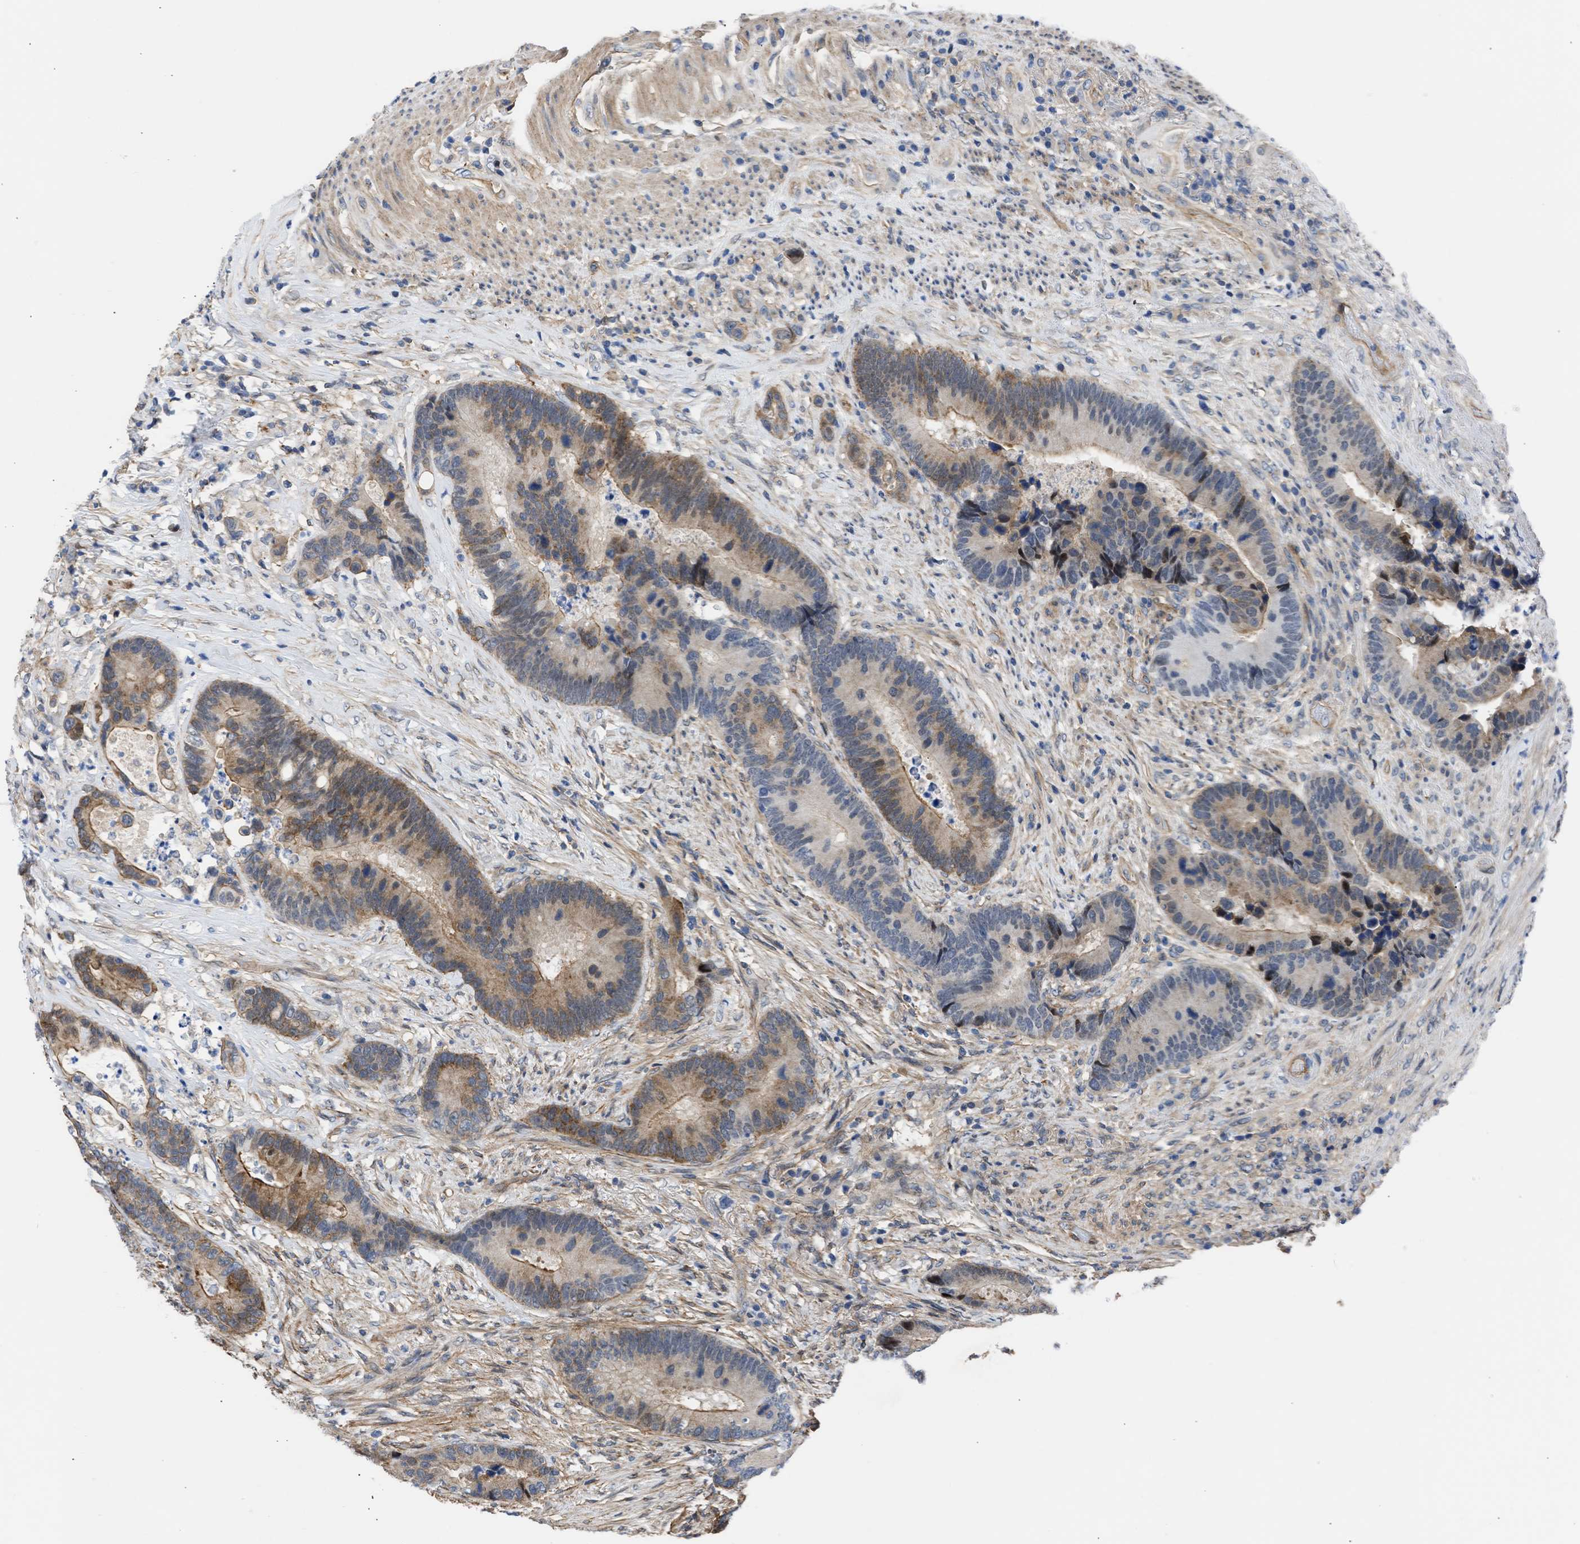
{"staining": {"intensity": "moderate", "quantity": "25%-75%", "location": "cytoplasmic/membranous,nuclear"}, "tissue": "colorectal cancer", "cell_type": "Tumor cells", "image_type": "cancer", "snomed": [{"axis": "morphology", "description": "Adenocarcinoma, NOS"}, {"axis": "topography", "description": "Rectum"}], "caption": "Protein expression by IHC demonstrates moderate cytoplasmic/membranous and nuclear expression in approximately 25%-75% of tumor cells in adenocarcinoma (colorectal).", "gene": "MAS1L", "patient": {"sex": "female", "age": 89}}